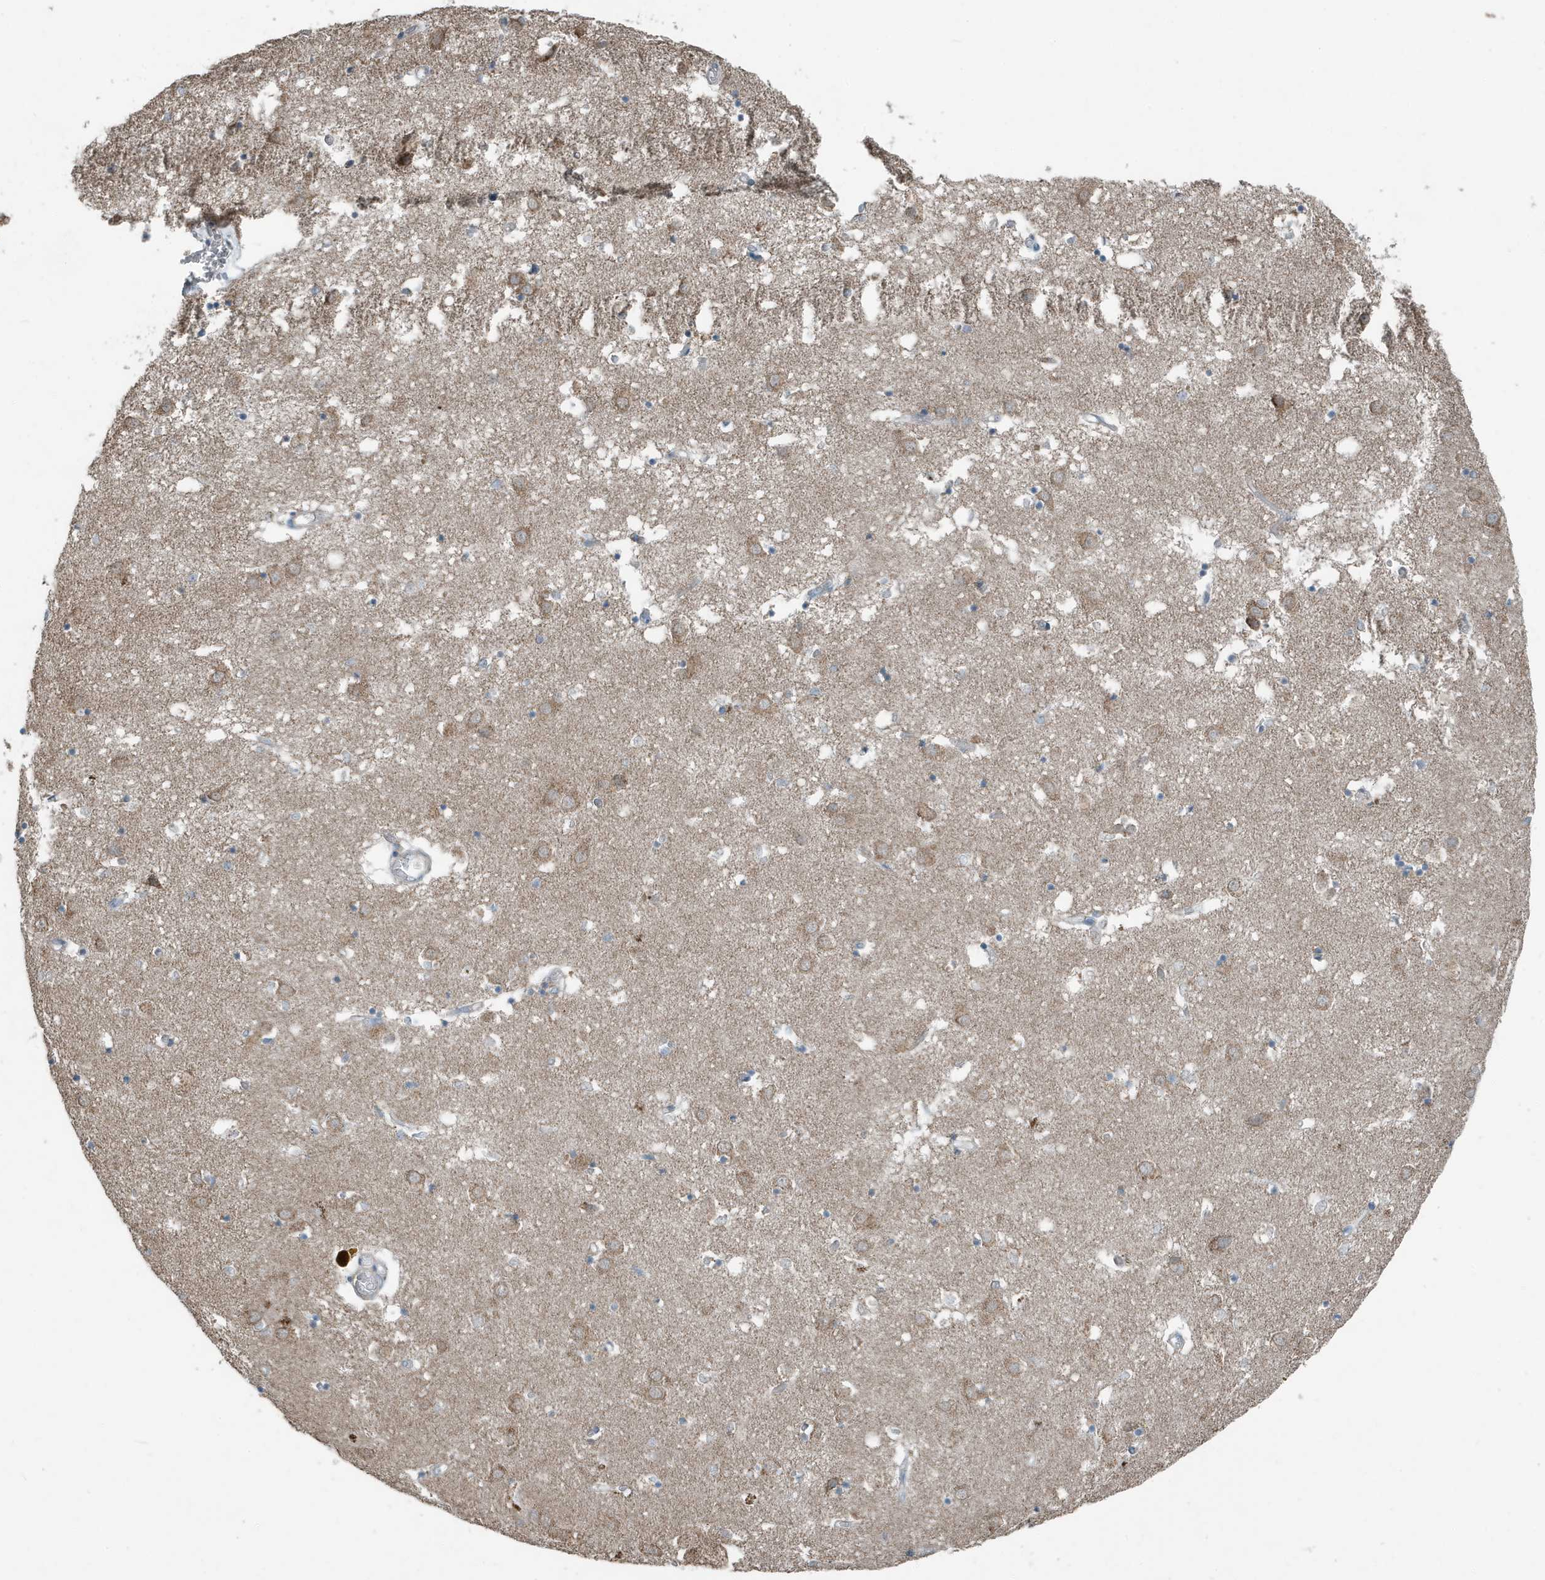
{"staining": {"intensity": "moderate", "quantity": "<25%", "location": "cytoplasmic/membranous"}, "tissue": "caudate", "cell_type": "Glial cells", "image_type": "normal", "snomed": [{"axis": "morphology", "description": "Normal tissue, NOS"}, {"axis": "topography", "description": "Lateral ventricle wall"}], "caption": "Immunohistochemical staining of benign human caudate demonstrates <25% levels of moderate cytoplasmic/membranous protein positivity in approximately <25% of glial cells.", "gene": "MT", "patient": {"sex": "male", "age": 70}}